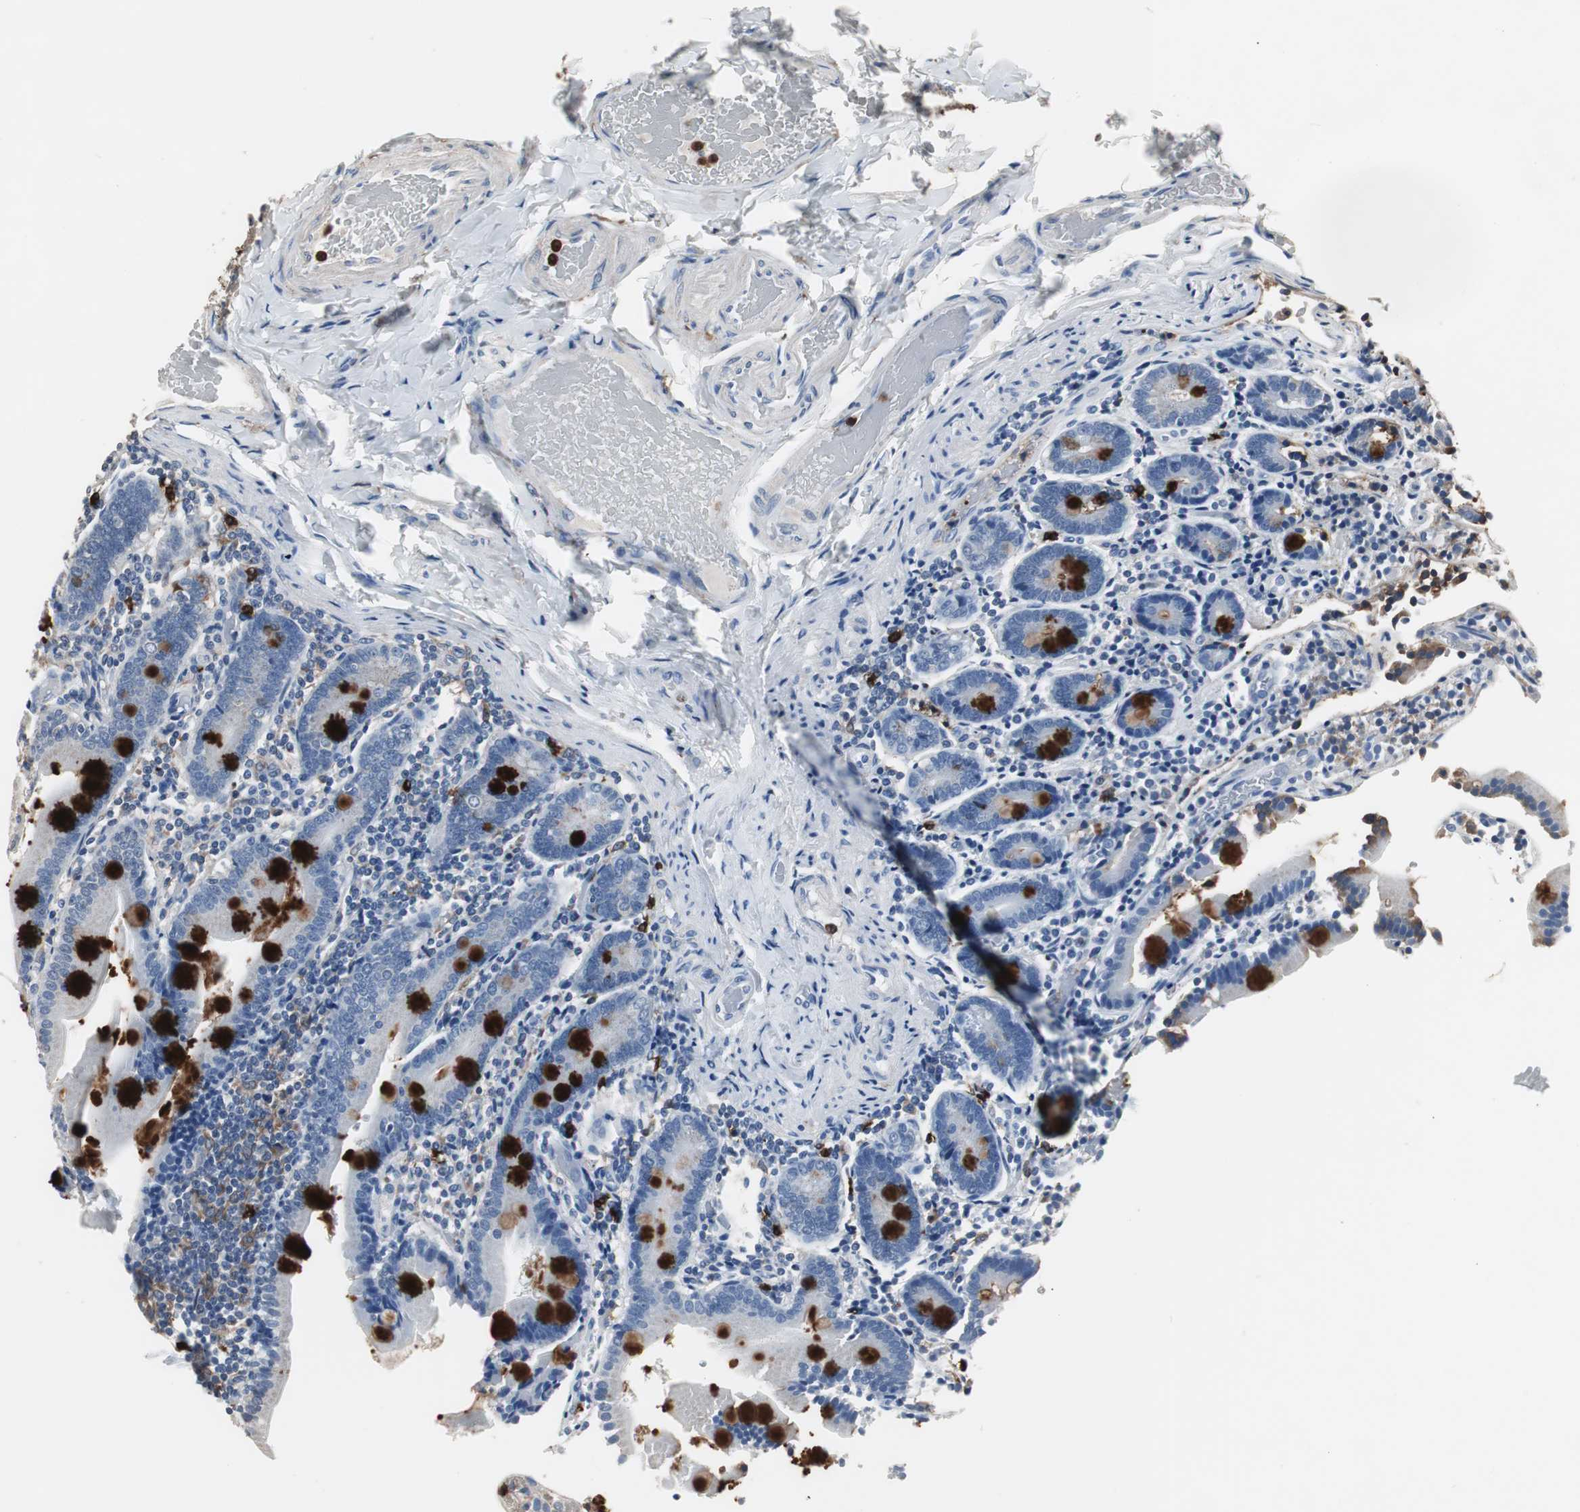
{"staining": {"intensity": "strong", "quantity": "25%-75%", "location": "cytoplasmic/membranous"}, "tissue": "duodenum", "cell_type": "Glandular cells", "image_type": "normal", "snomed": [{"axis": "morphology", "description": "Normal tissue, NOS"}, {"axis": "topography", "description": "Duodenum"}], "caption": "Immunohistochemistry micrograph of benign duodenum: human duodenum stained using IHC demonstrates high levels of strong protein expression localized specifically in the cytoplasmic/membranous of glandular cells, appearing as a cytoplasmic/membranous brown color.", "gene": "NCF2", "patient": {"sex": "female", "age": 53}}